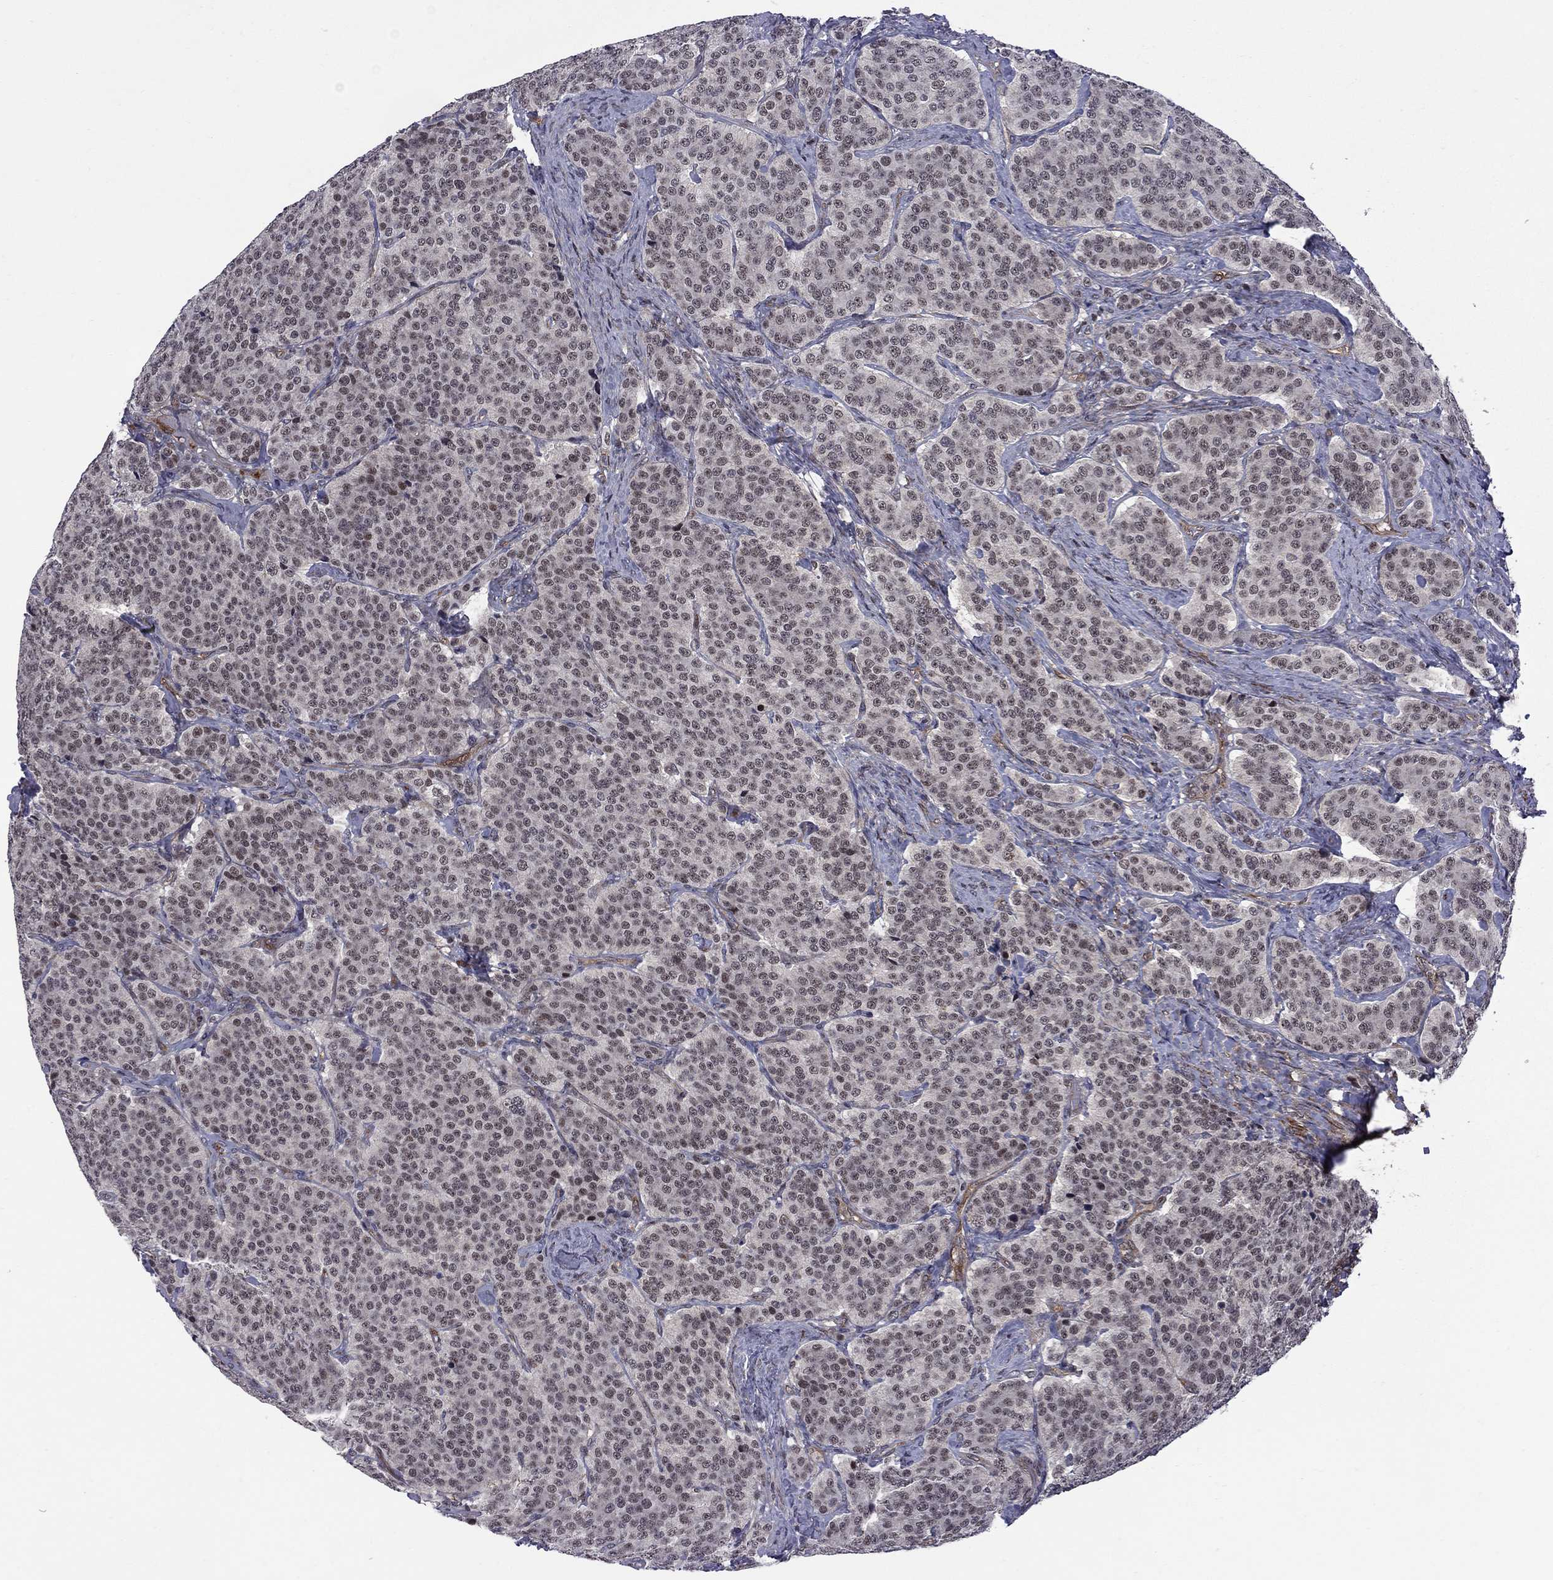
{"staining": {"intensity": "negative", "quantity": "none", "location": "none"}, "tissue": "carcinoid", "cell_type": "Tumor cells", "image_type": "cancer", "snomed": [{"axis": "morphology", "description": "Carcinoid, malignant, NOS"}, {"axis": "topography", "description": "Small intestine"}], "caption": "Micrograph shows no significant protein positivity in tumor cells of carcinoid.", "gene": "BRF1", "patient": {"sex": "female", "age": 58}}